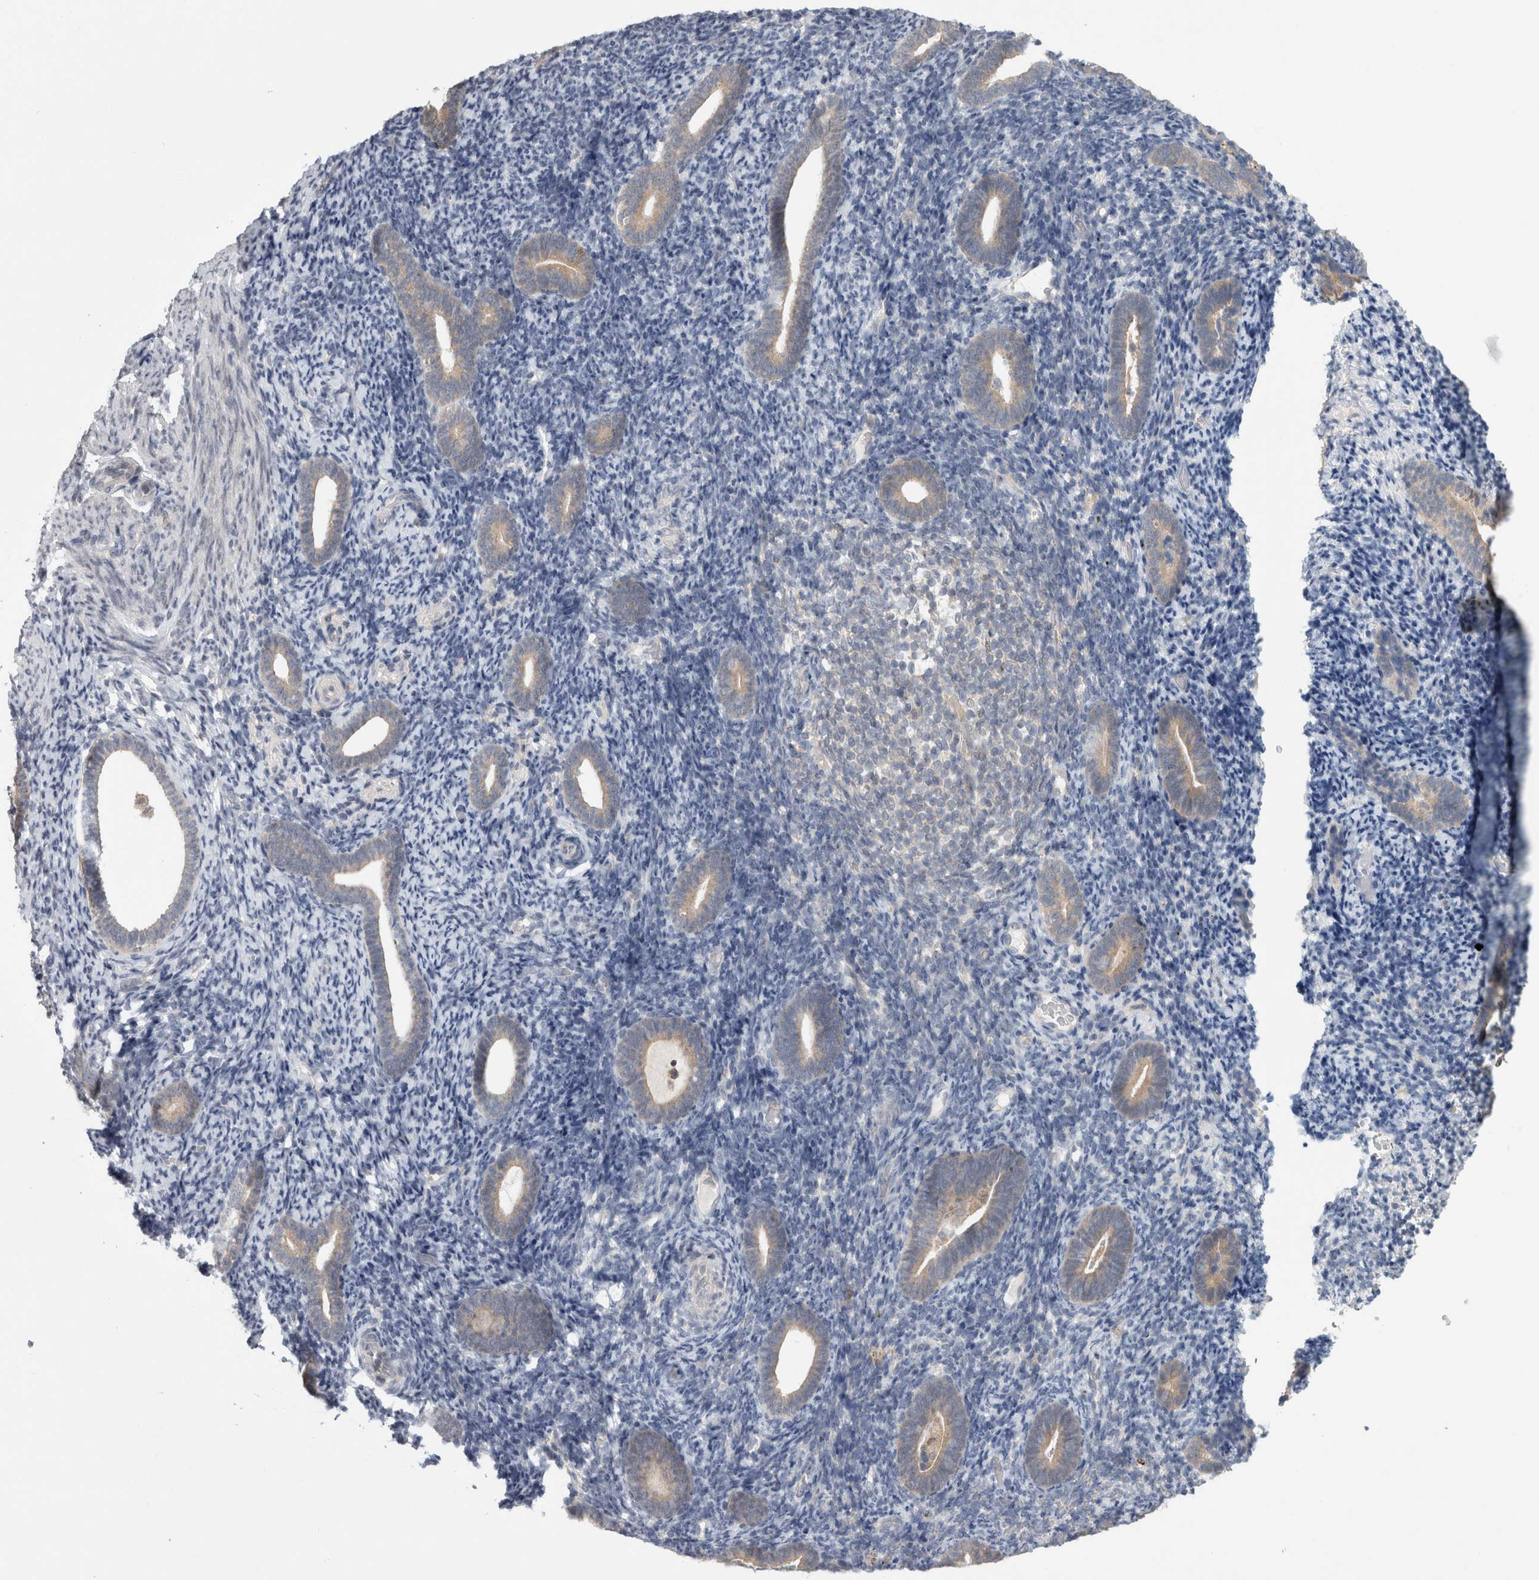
{"staining": {"intensity": "negative", "quantity": "none", "location": "none"}, "tissue": "endometrium", "cell_type": "Cells in endometrial stroma", "image_type": "normal", "snomed": [{"axis": "morphology", "description": "Normal tissue, NOS"}, {"axis": "topography", "description": "Endometrium"}], "caption": "This is an immunohistochemistry micrograph of unremarkable human endometrium. There is no staining in cells in endometrial stroma.", "gene": "PIGP", "patient": {"sex": "female", "age": 51}}